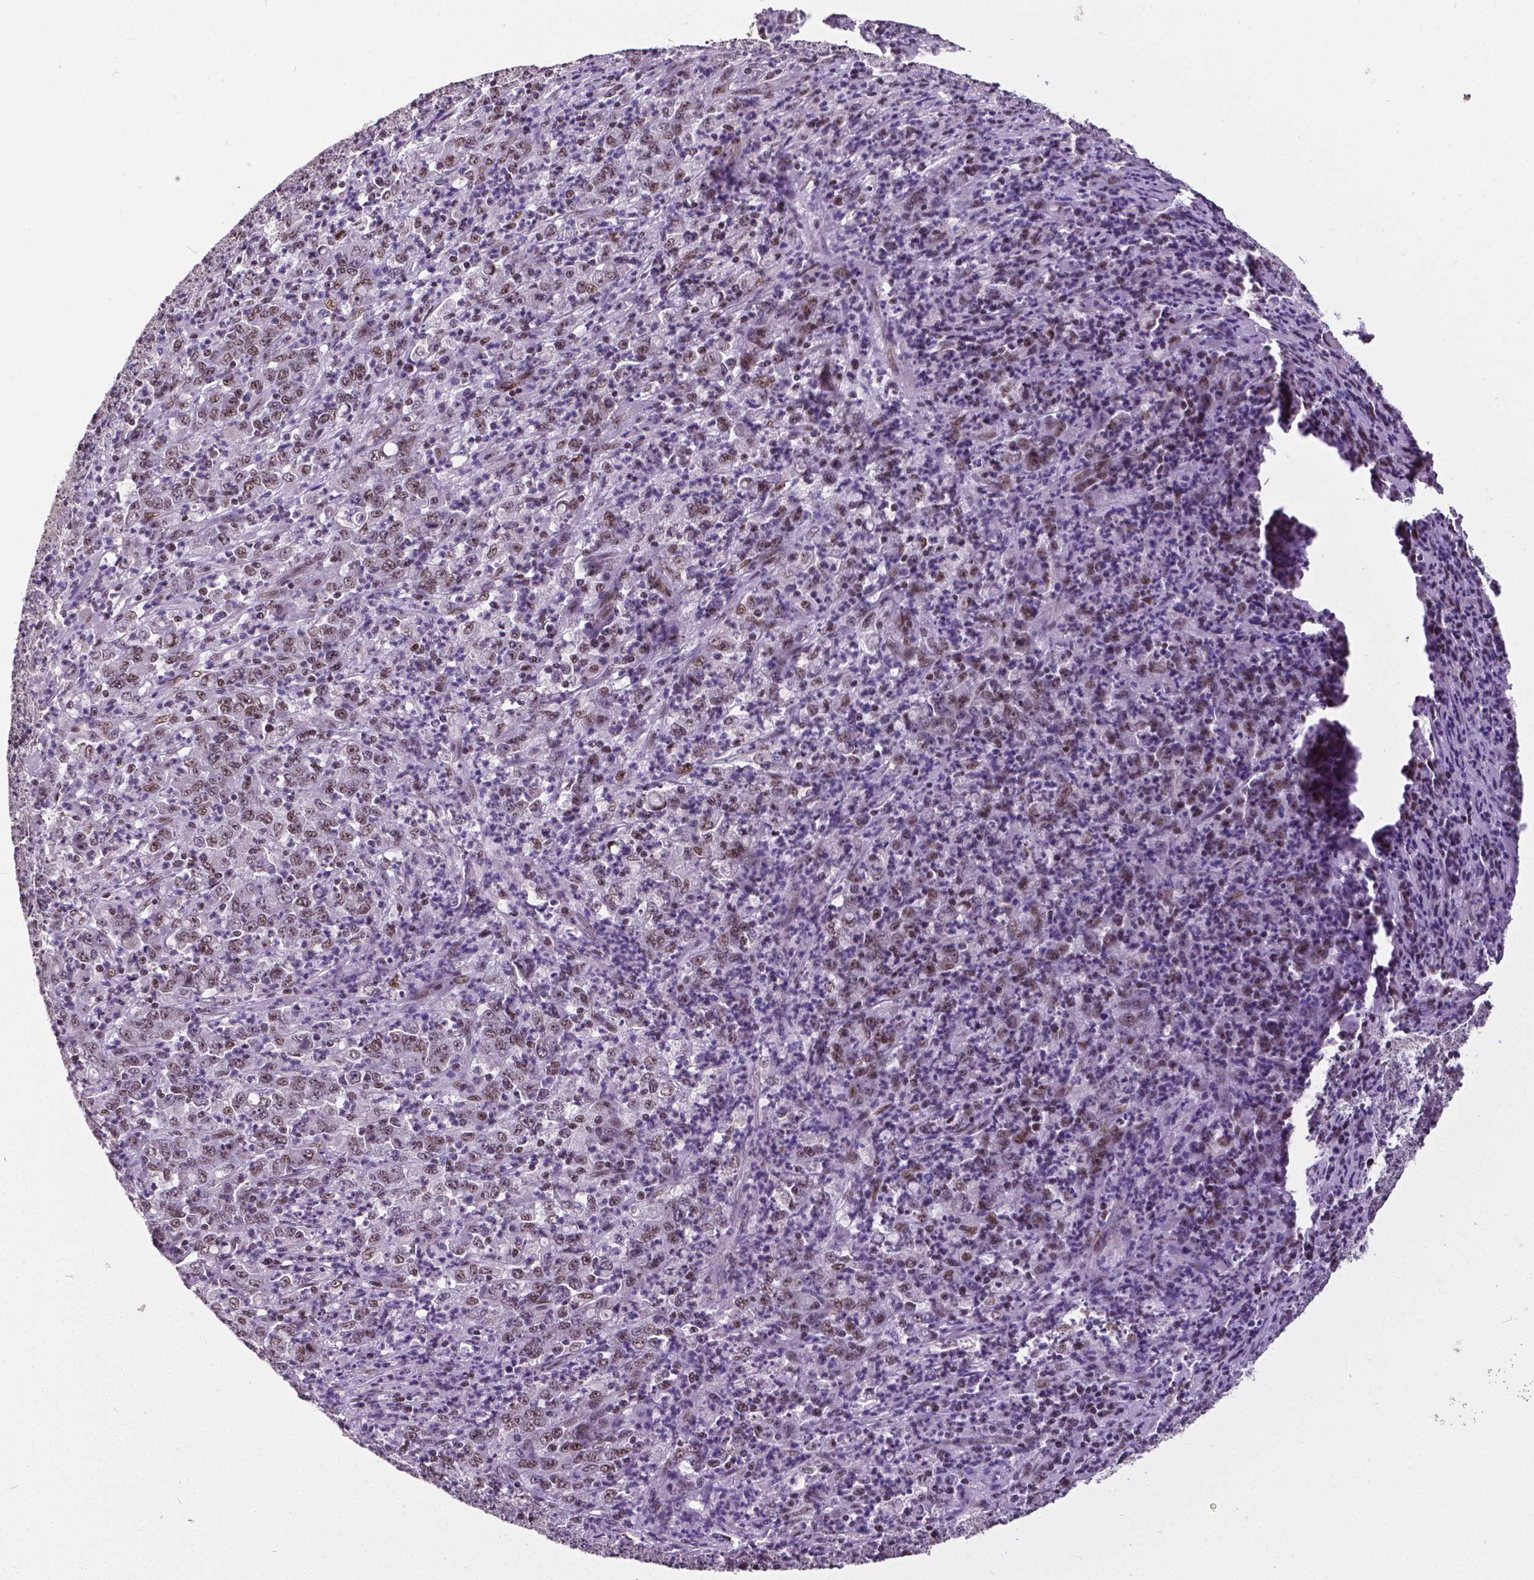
{"staining": {"intensity": "moderate", "quantity": ">75%", "location": "nuclear"}, "tissue": "stomach cancer", "cell_type": "Tumor cells", "image_type": "cancer", "snomed": [{"axis": "morphology", "description": "Adenocarcinoma, NOS"}, {"axis": "topography", "description": "Stomach, lower"}], "caption": "Stomach cancer stained with a protein marker demonstrates moderate staining in tumor cells.", "gene": "REST", "patient": {"sex": "female", "age": 71}}